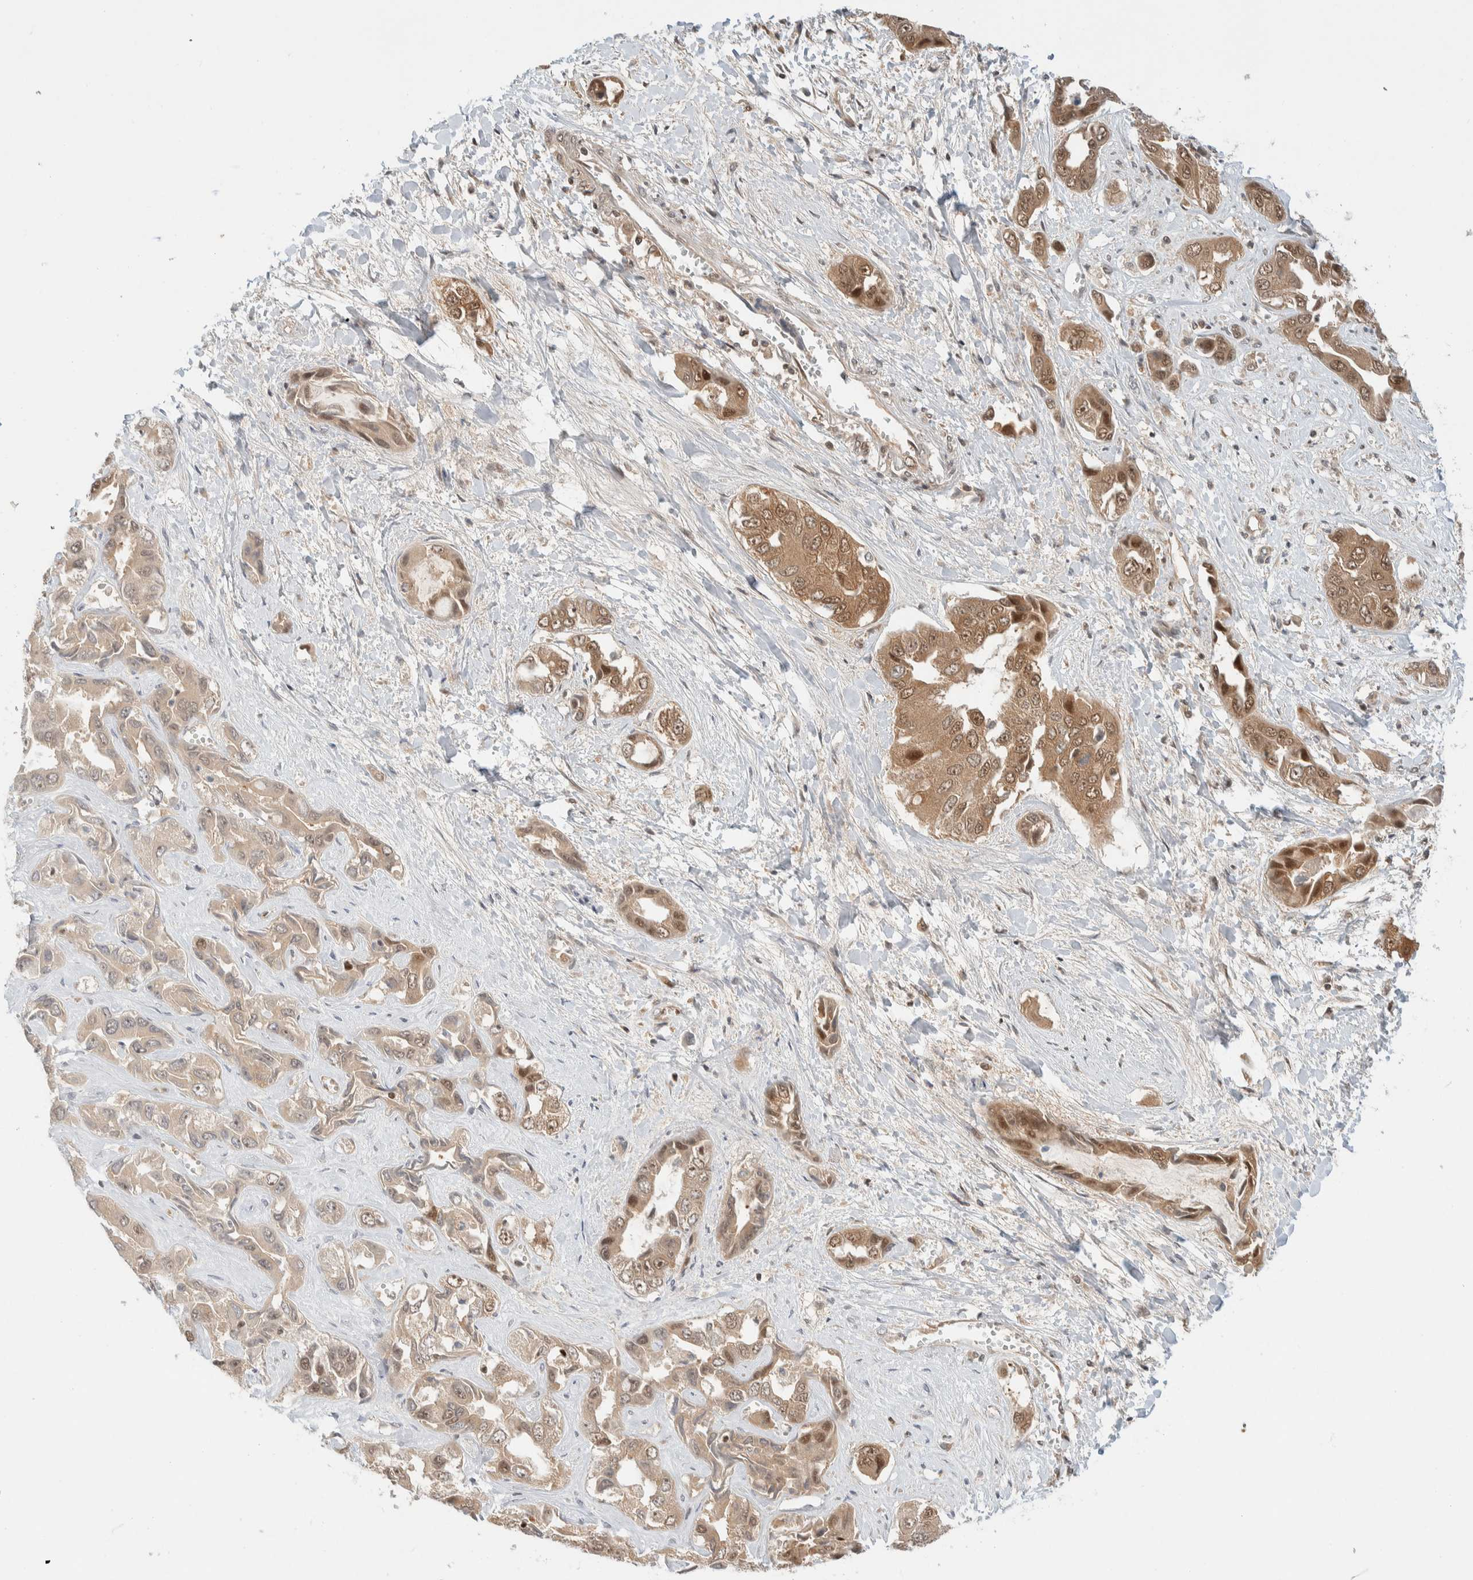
{"staining": {"intensity": "moderate", "quantity": "25%-75%", "location": "cytoplasmic/membranous,nuclear"}, "tissue": "liver cancer", "cell_type": "Tumor cells", "image_type": "cancer", "snomed": [{"axis": "morphology", "description": "Cholangiocarcinoma"}, {"axis": "topography", "description": "Liver"}], "caption": "High-power microscopy captured an immunohistochemistry photomicrograph of liver cancer (cholangiocarcinoma), revealing moderate cytoplasmic/membranous and nuclear expression in about 25%-75% of tumor cells.", "gene": "C8orf76", "patient": {"sex": "female", "age": 52}}